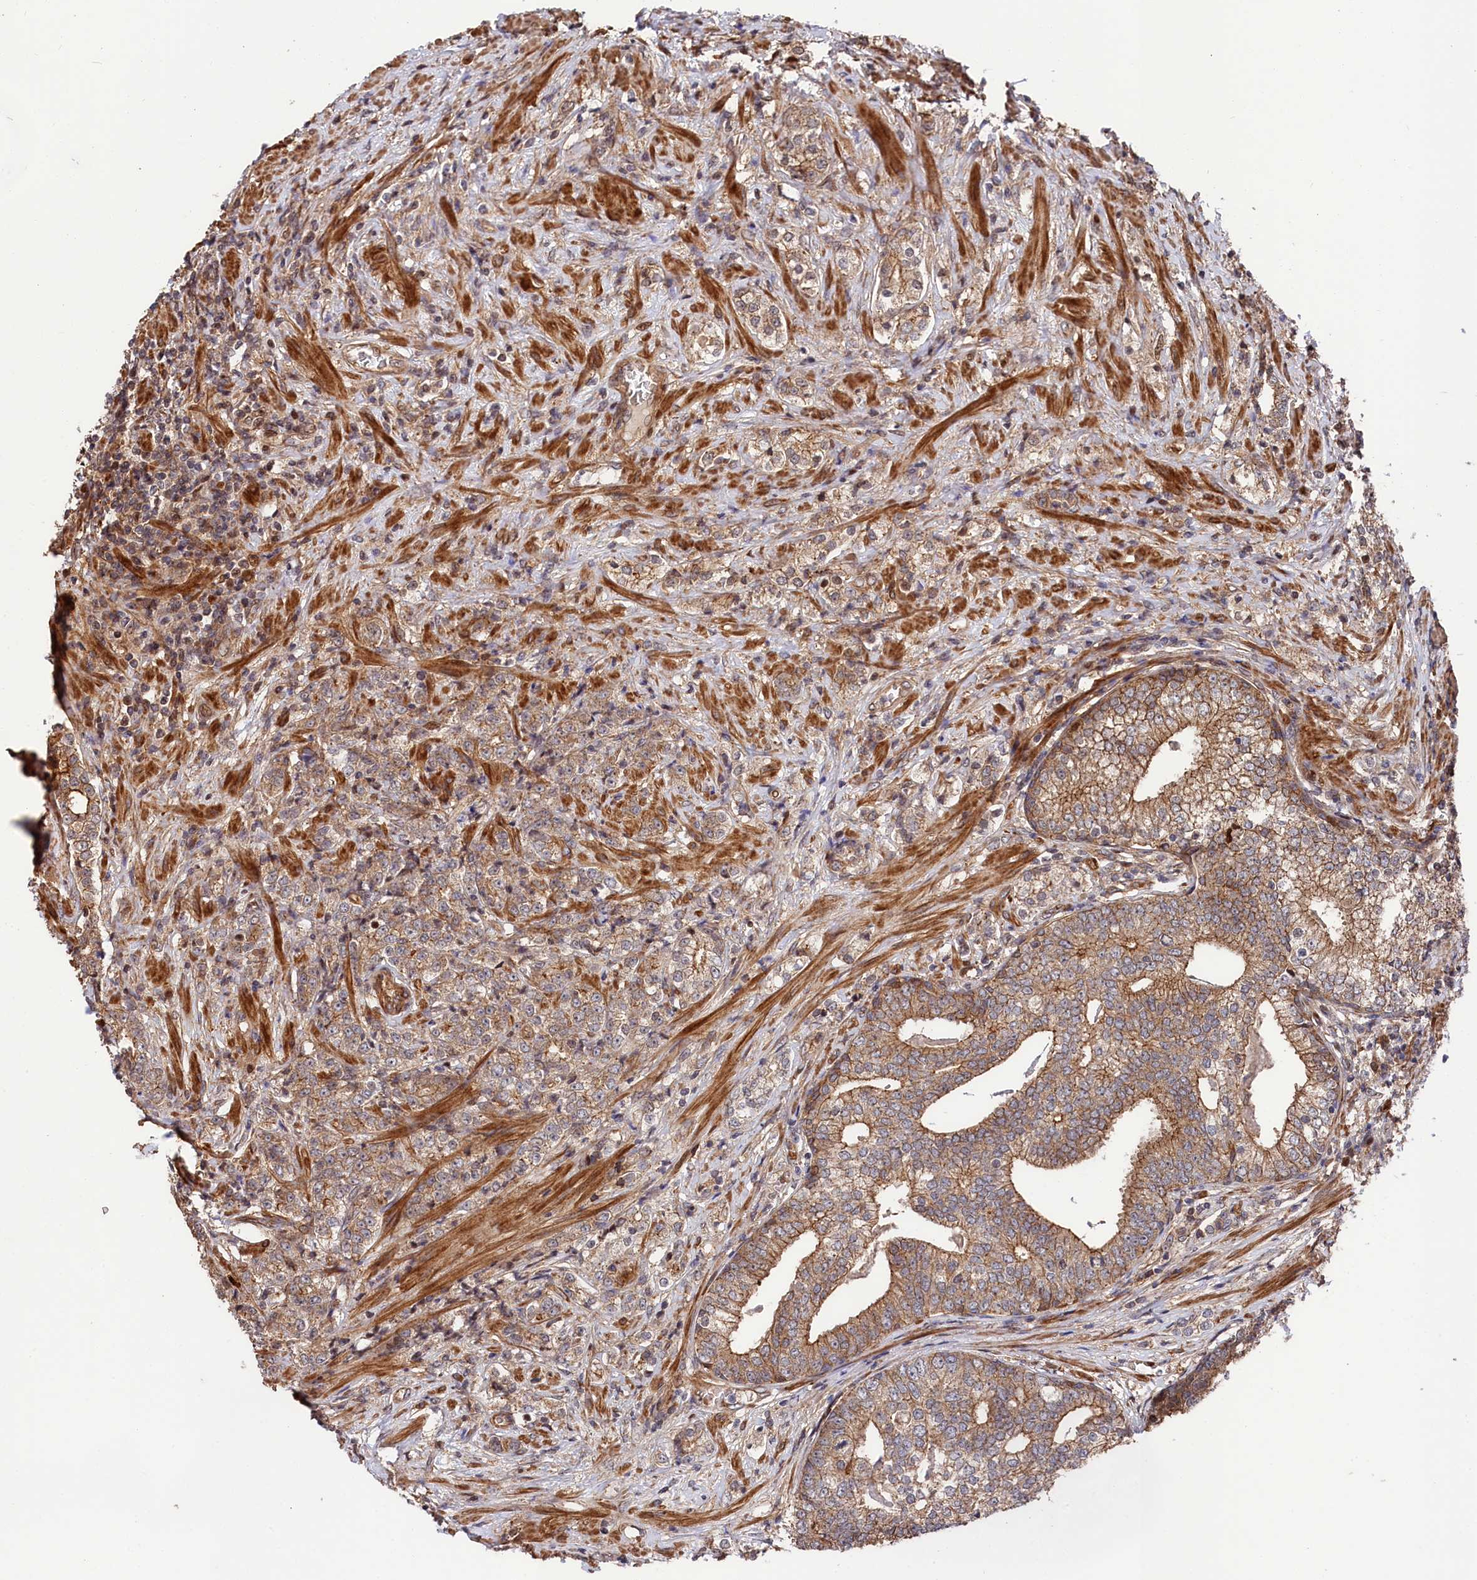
{"staining": {"intensity": "moderate", "quantity": ">75%", "location": "cytoplasmic/membranous"}, "tissue": "prostate cancer", "cell_type": "Tumor cells", "image_type": "cancer", "snomed": [{"axis": "morphology", "description": "Adenocarcinoma, High grade"}, {"axis": "topography", "description": "Prostate"}], "caption": "Tumor cells display moderate cytoplasmic/membranous staining in approximately >75% of cells in prostate cancer. The staining was performed using DAB, with brown indicating positive protein expression. Nuclei are stained blue with hematoxylin.", "gene": "TNKS1BP1", "patient": {"sex": "male", "age": 69}}